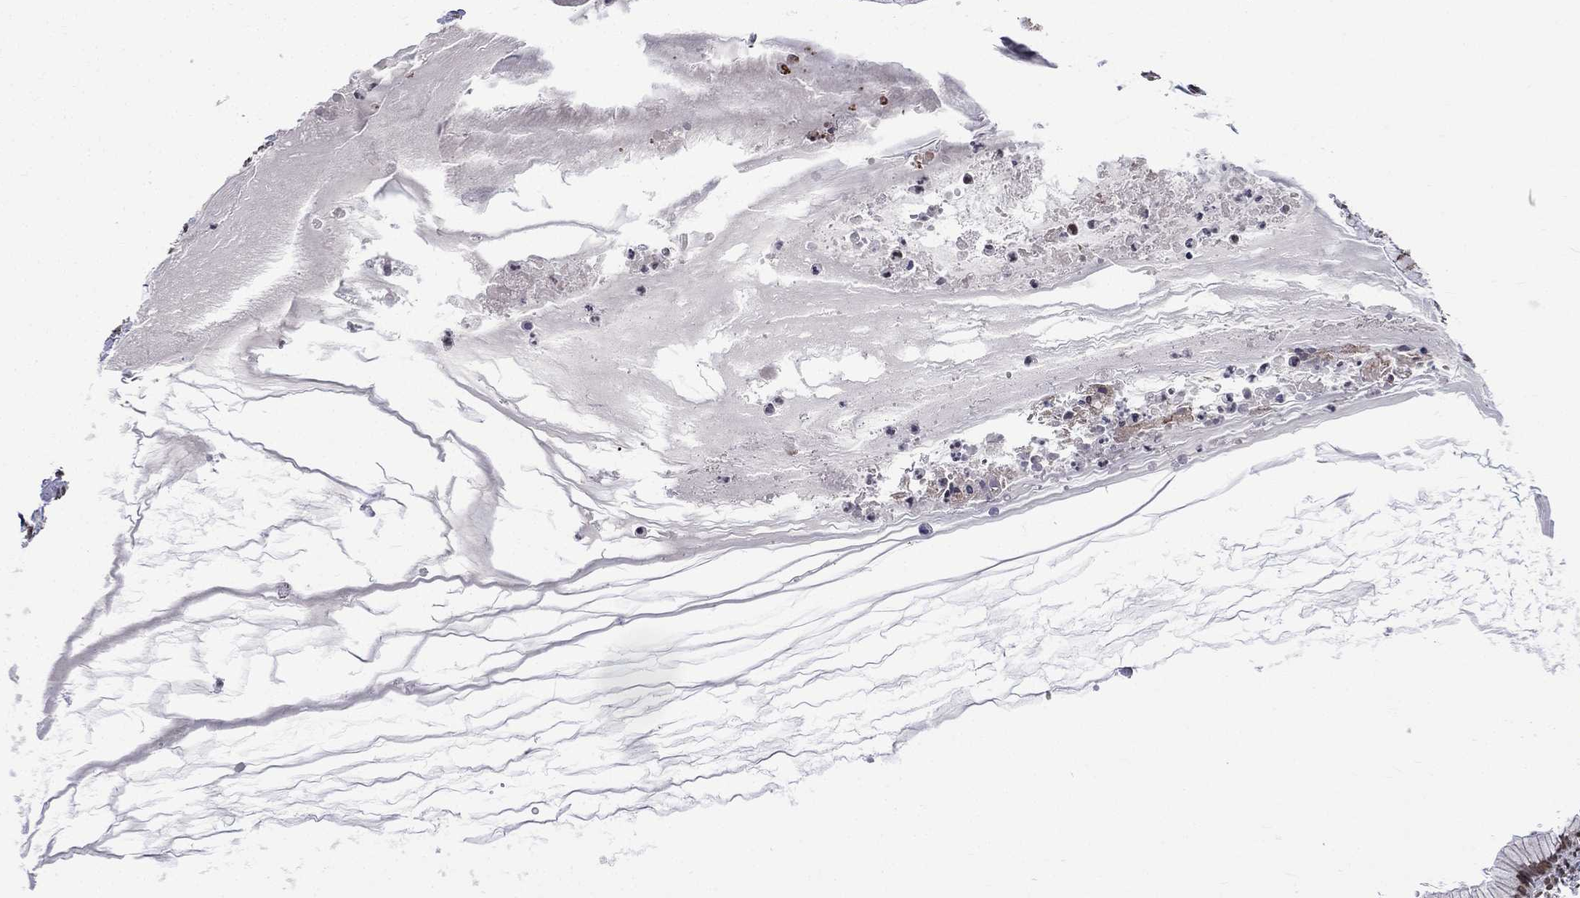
{"staining": {"intensity": "moderate", "quantity": "25%-75%", "location": "nuclear"}, "tissue": "ovarian cancer", "cell_type": "Tumor cells", "image_type": "cancer", "snomed": [{"axis": "morphology", "description": "Cystadenocarcinoma, mucinous, NOS"}, {"axis": "topography", "description": "Ovary"}], "caption": "There is medium levels of moderate nuclear positivity in tumor cells of ovarian cancer, as demonstrated by immunohistochemical staining (brown color).", "gene": "C5orf24", "patient": {"sex": "female", "age": 41}}